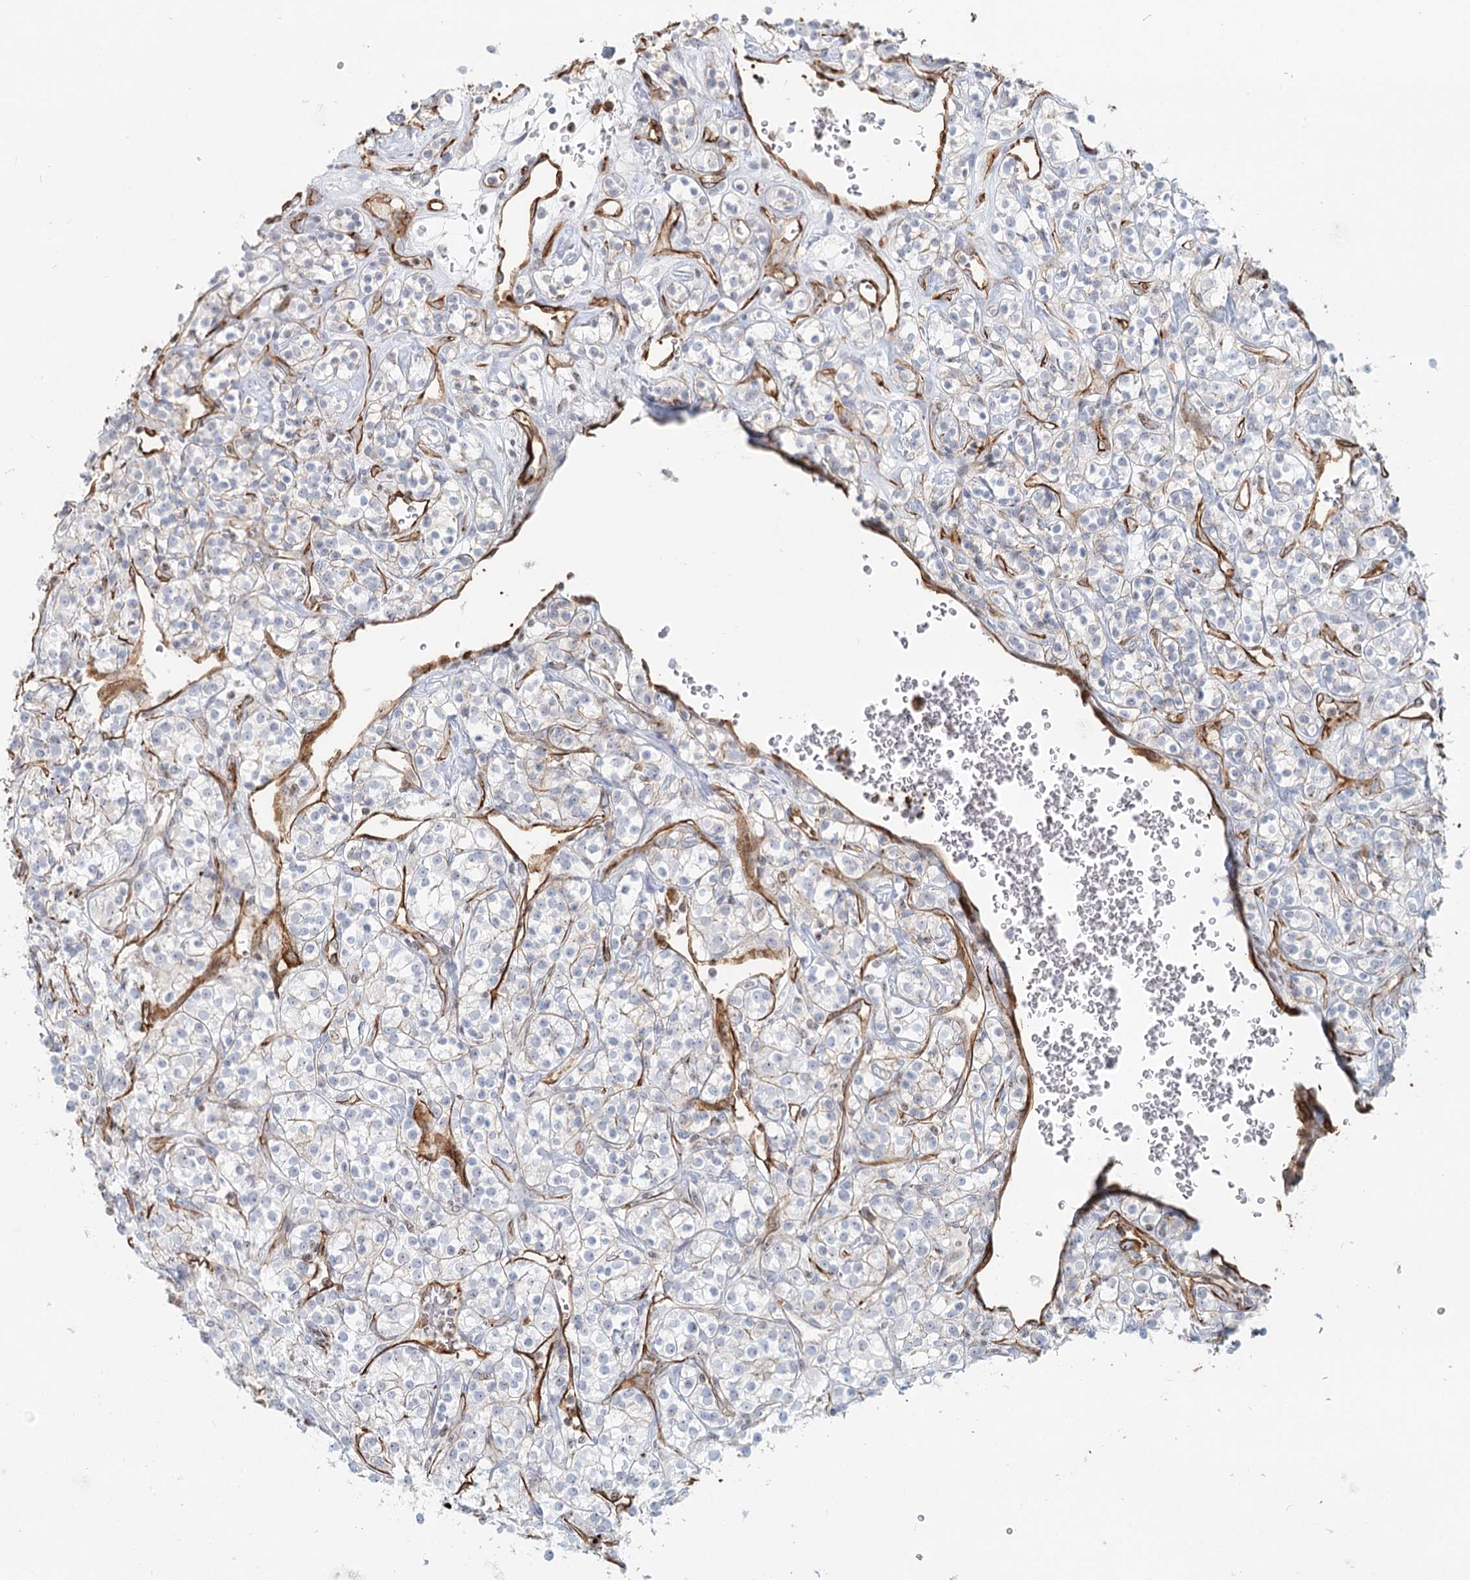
{"staining": {"intensity": "negative", "quantity": "none", "location": "none"}, "tissue": "renal cancer", "cell_type": "Tumor cells", "image_type": "cancer", "snomed": [{"axis": "morphology", "description": "Adenocarcinoma, NOS"}, {"axis": "topography", "description": "Kidney"}], "caption": "IHC histopathology image of neoplastic tissue: human renal cancer (adenocarcinoma) stained with DAB (3,3'-diaminobenzidine) displays no significant protein expression in tumor cells. The staining was performed using DAB to visualize the protein expression in brown, while the nuclei were stained in blue with hematoxylin (Magnification: 20x).", "gene": "ZFYVE28", "patient": {"sex": "male", "age": 77}}